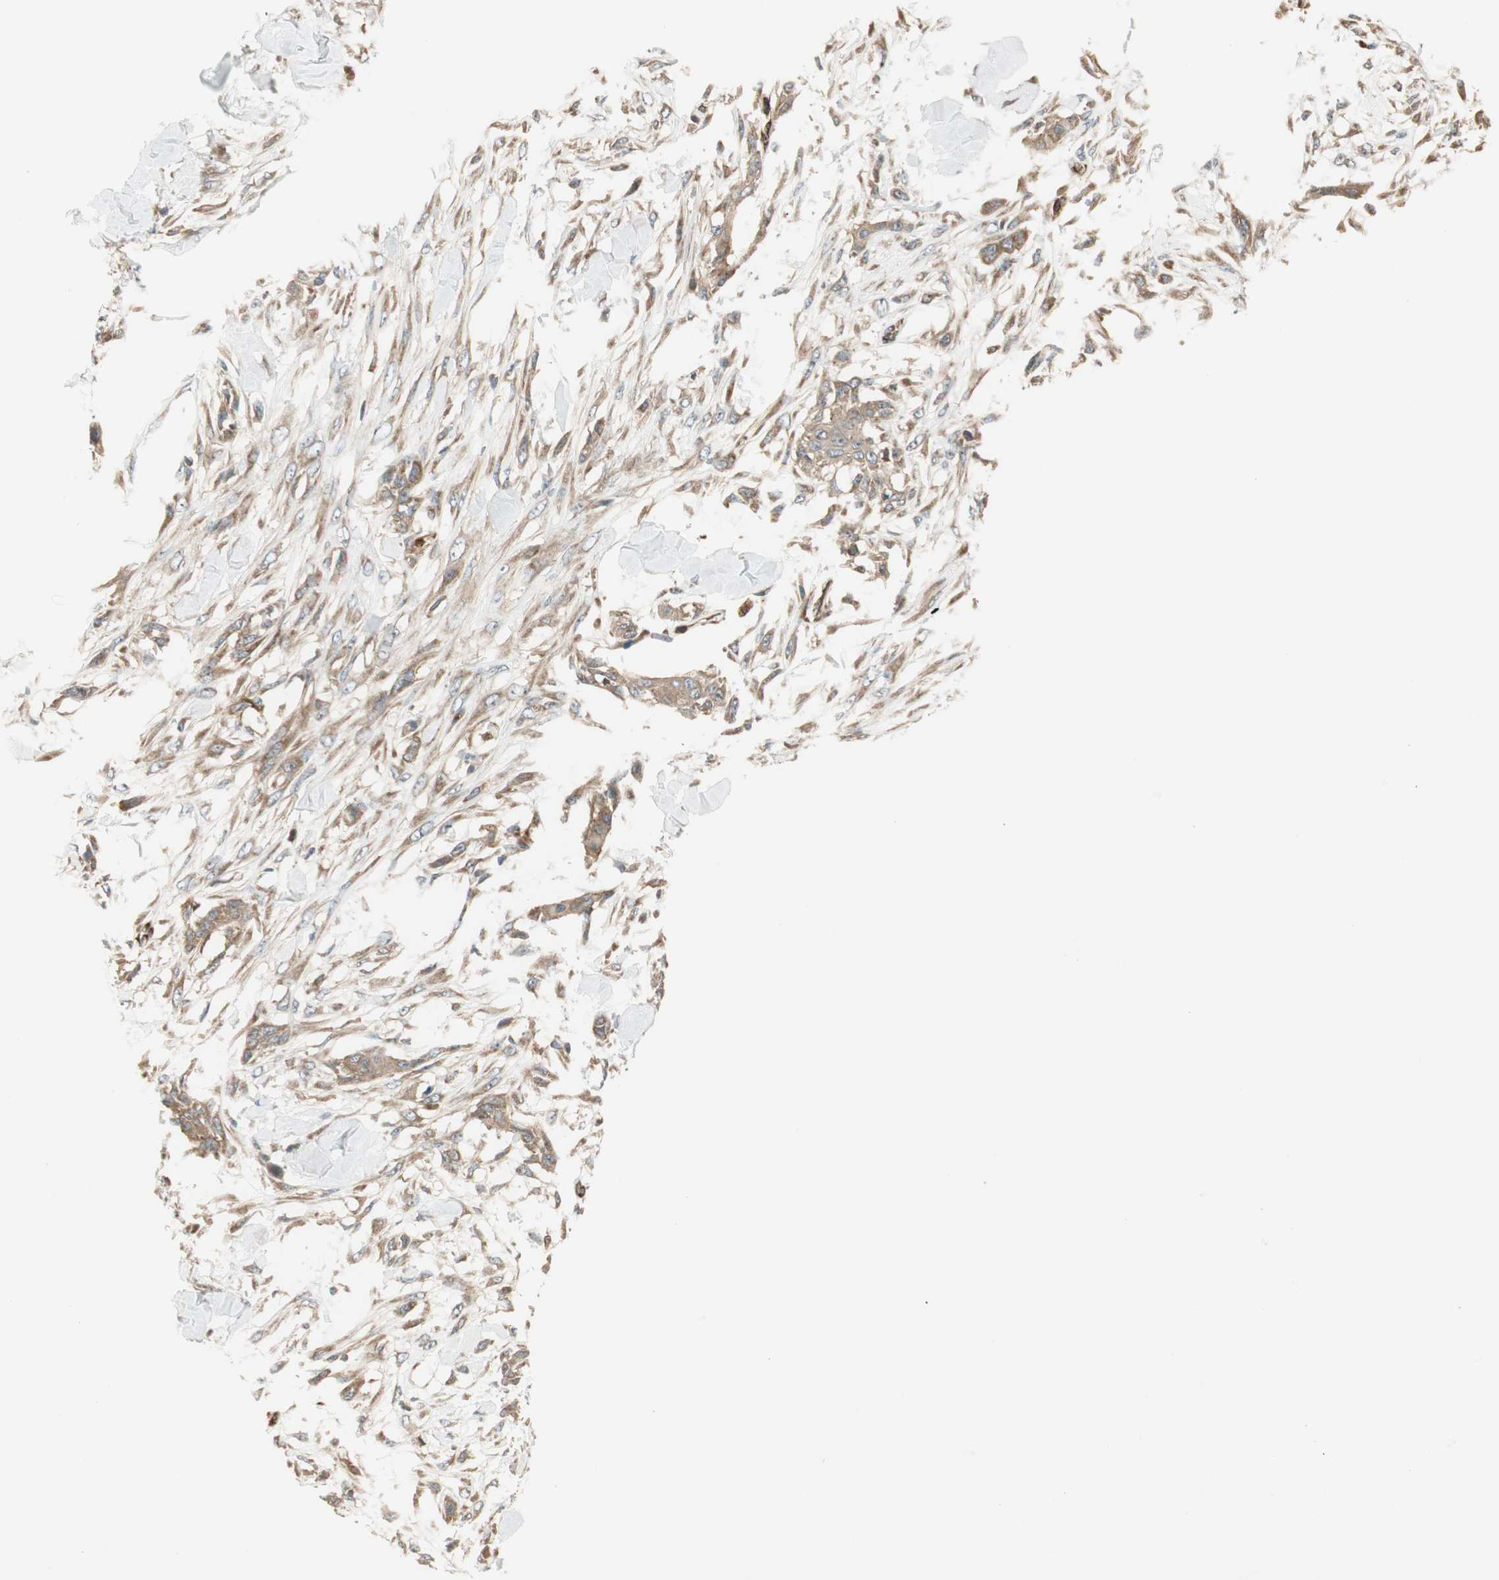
{"staining": {"intensity": "moderate", "quantity": ">75%", "location": "cytoplasmic/membranous"}, "tissue": "skin cancer", "cell_type": "Tumor cells", "image_type": "cancer", "snomed": [{"axis": "morphology", "description": "Squamous cell carcinoma, NOS"}, {"axis": "topography", "description": "Skin"}], "caption": "Skin cancer (squamous cell carcinoma) stained with immunohistochemistry displays moderate cytoplasmic/membranous staining in about >75% of tumor cells.", "gene": "CTTNBP2NL", "patient": {"sex": "female", "age": 59}}